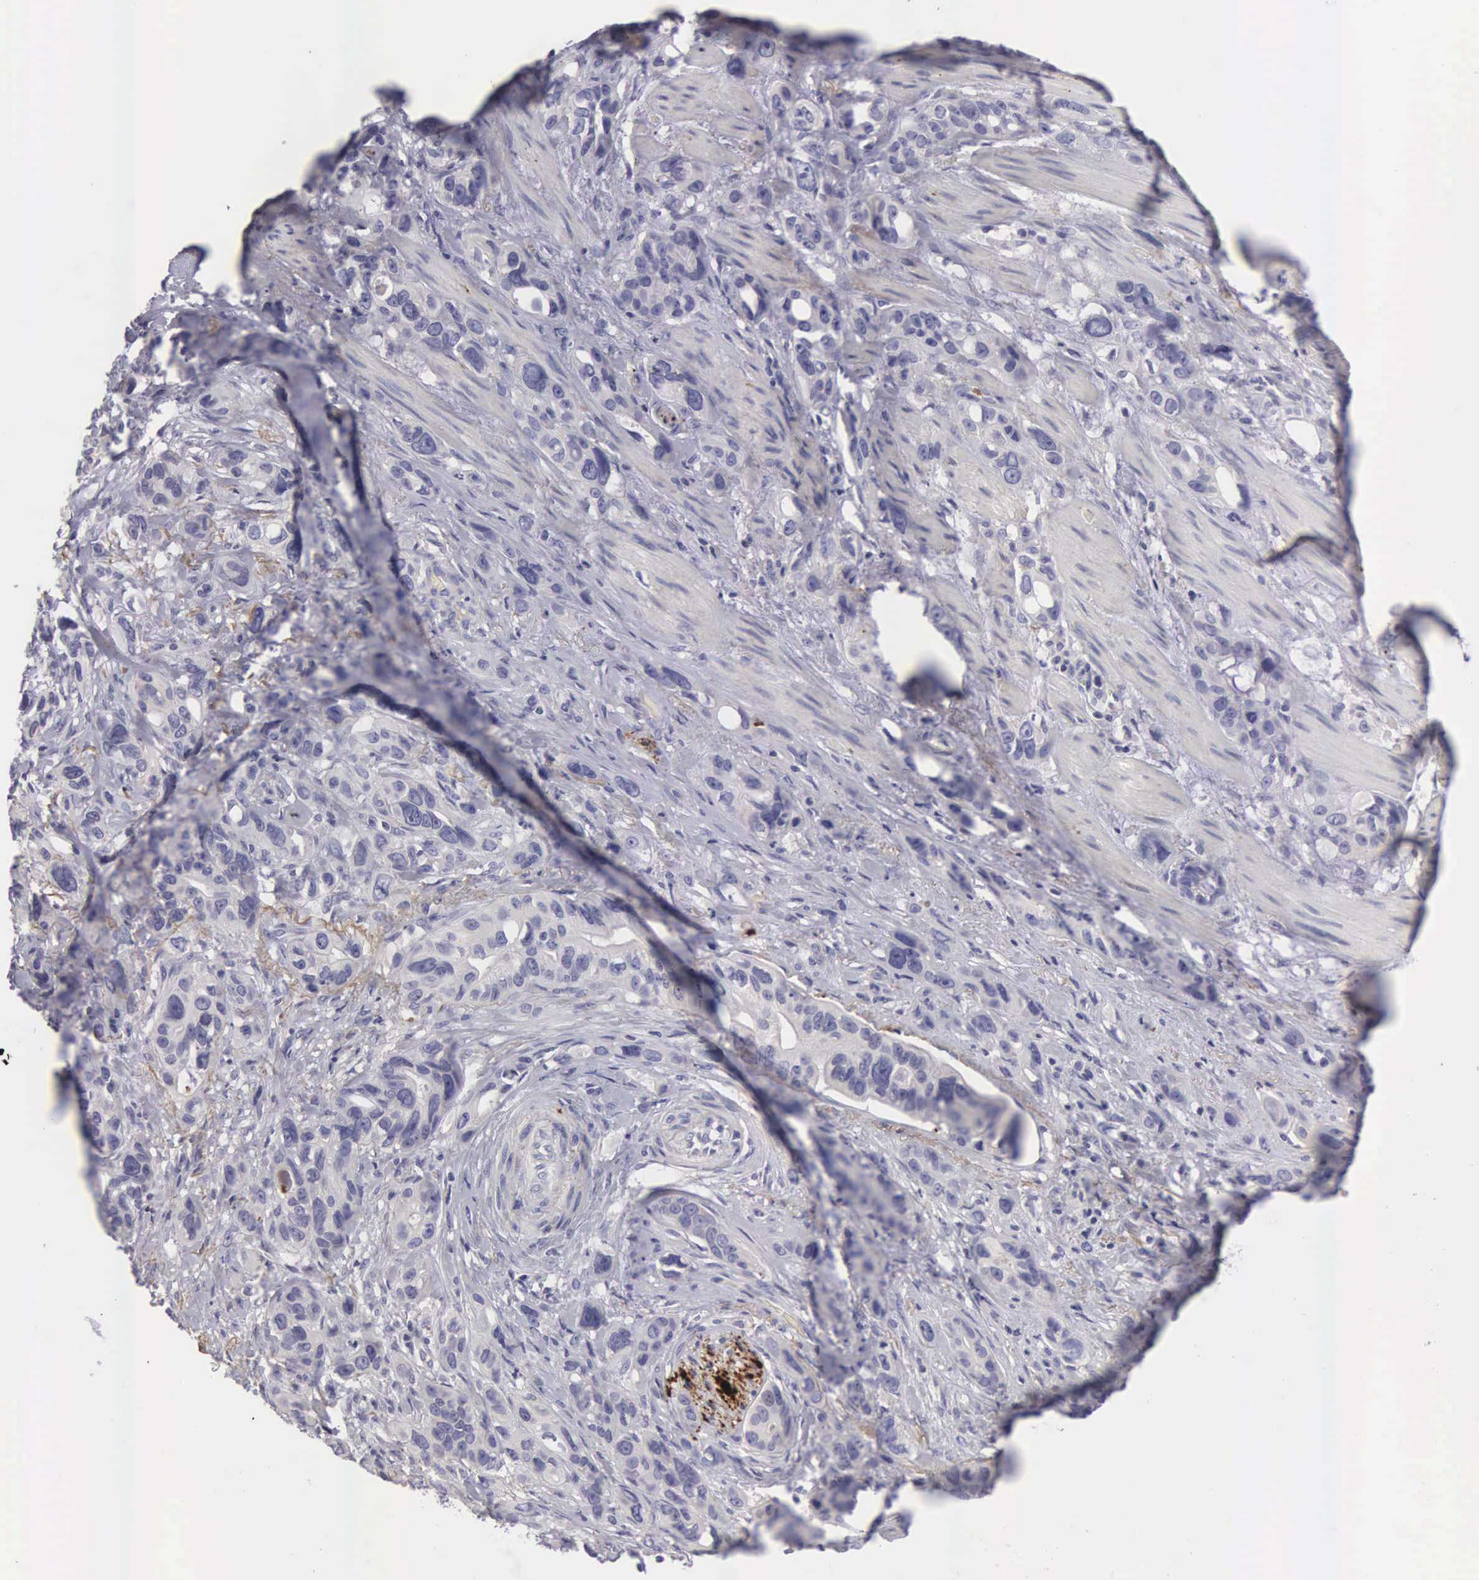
{"staining": {"intensity": "weak", "quantity": "<25%", "location": "cytoplasmic/membranous"}, "tissue": "stomach cancer", "cell_type": "Tumor cells", "image_type": "cancer", "snomed": [{"axis": "morphology", "description": "Adenocarcinoma, NOS"}, {"axis": "topography", "description": "Stomach, upper"}], "caption": "The photomicrograph exhibits no significant expression in tumor cells of stomach cancer.", "gene": "CLU", "patient": {"sex": "male", "age": 47}}